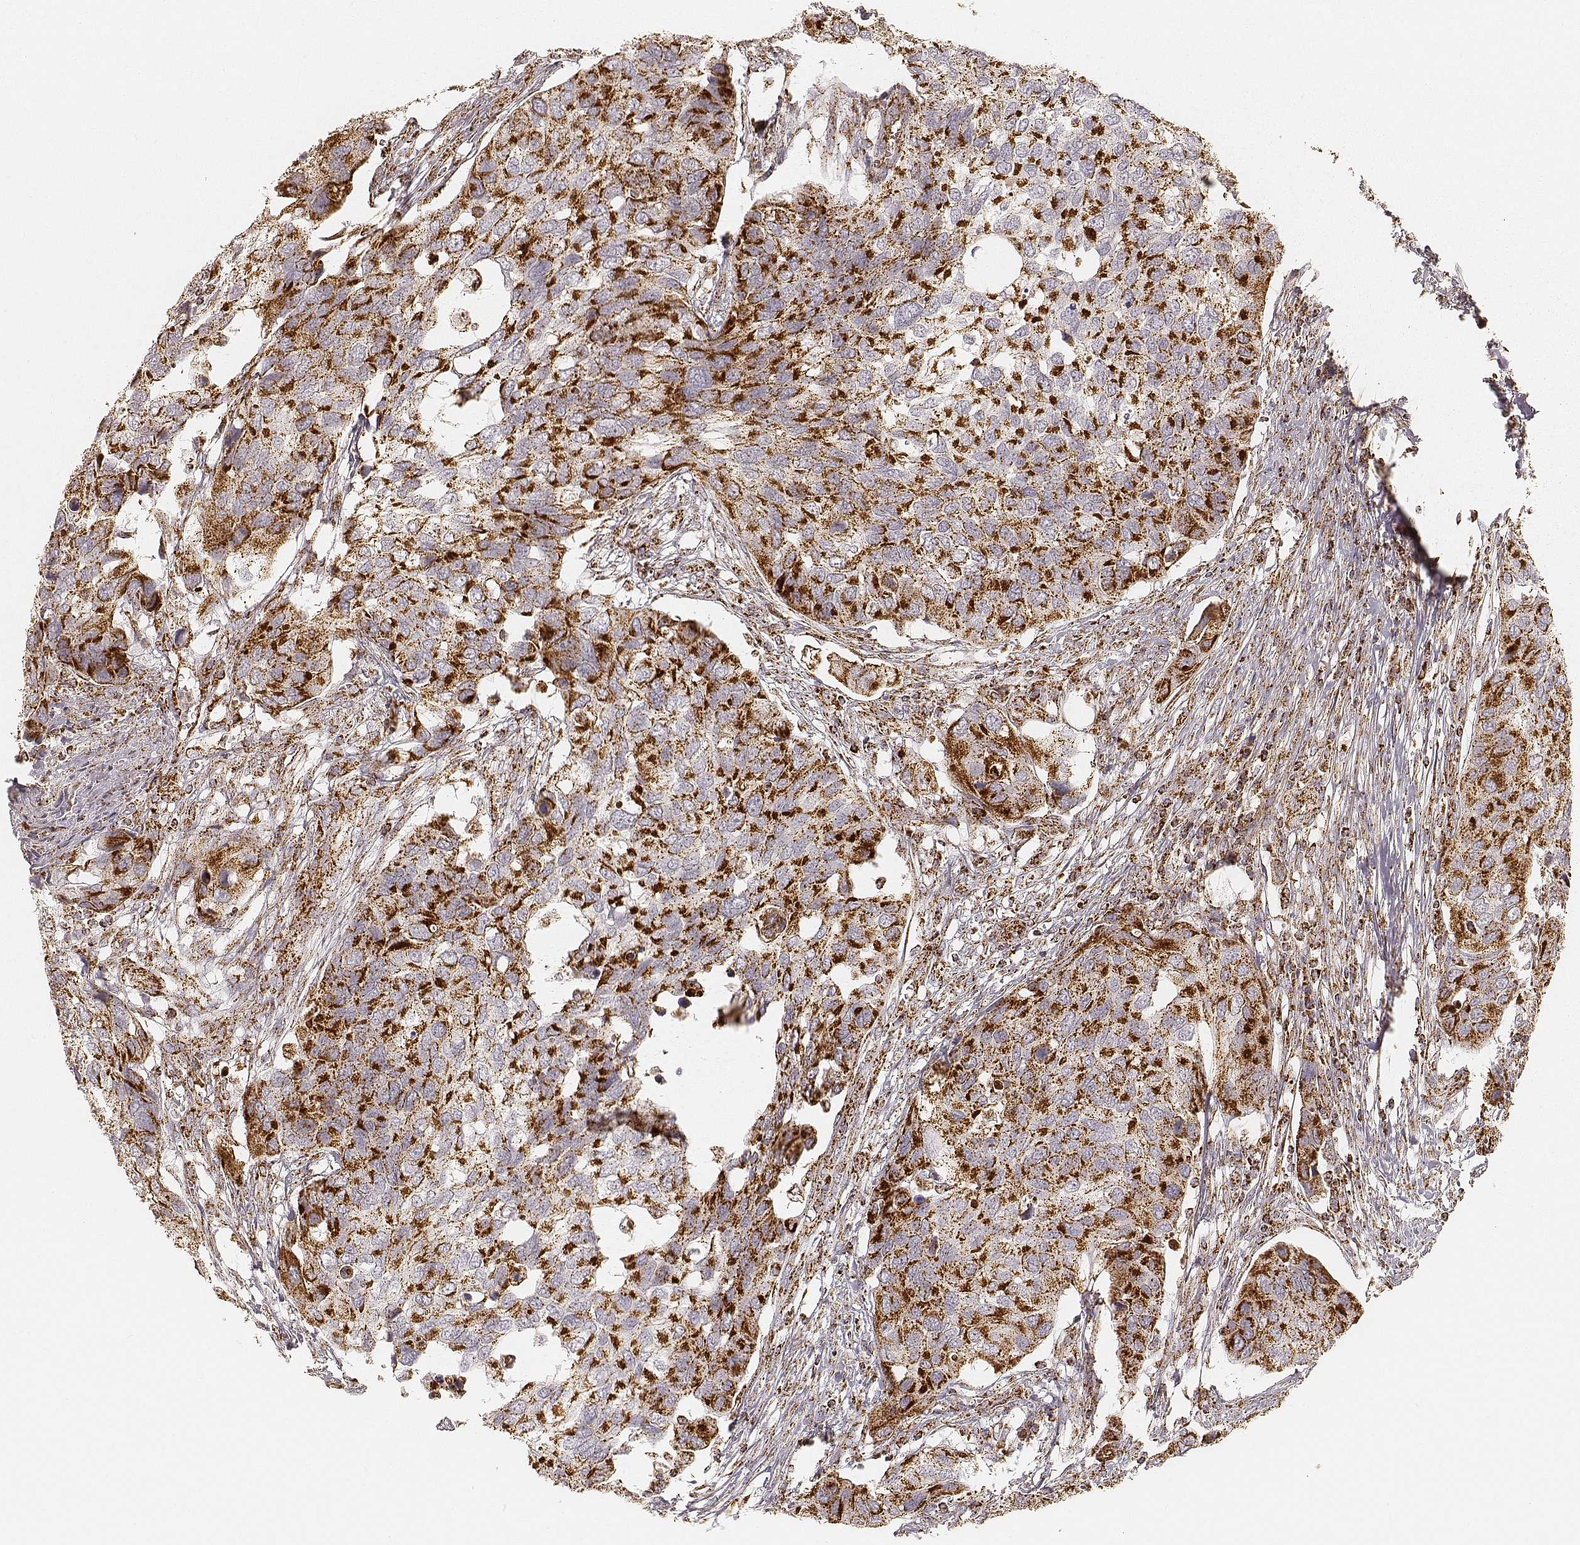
{"staining": {"intensity": "strong", "quantity": ">75%", "location": "cytoplasmic/membranous"}, "tissue": "urothelial cancer", "cell_type": "Tumor cells", "image_type": "cancer", "snomed": [{"axis": "morphology", "description": "Urothelial carcinoma, High grade"}, {"axis": "topography", "description": "Urinary bladder"}], "caption": "This image demonstrates immunohistochemistry (IHC) staining of human urothelial cancer, with high strong cytoplasmic/membranous staining in approximately >75% of tumor cells.", "gene": "CS", "patient": {"sex": "male", "age": 60}}